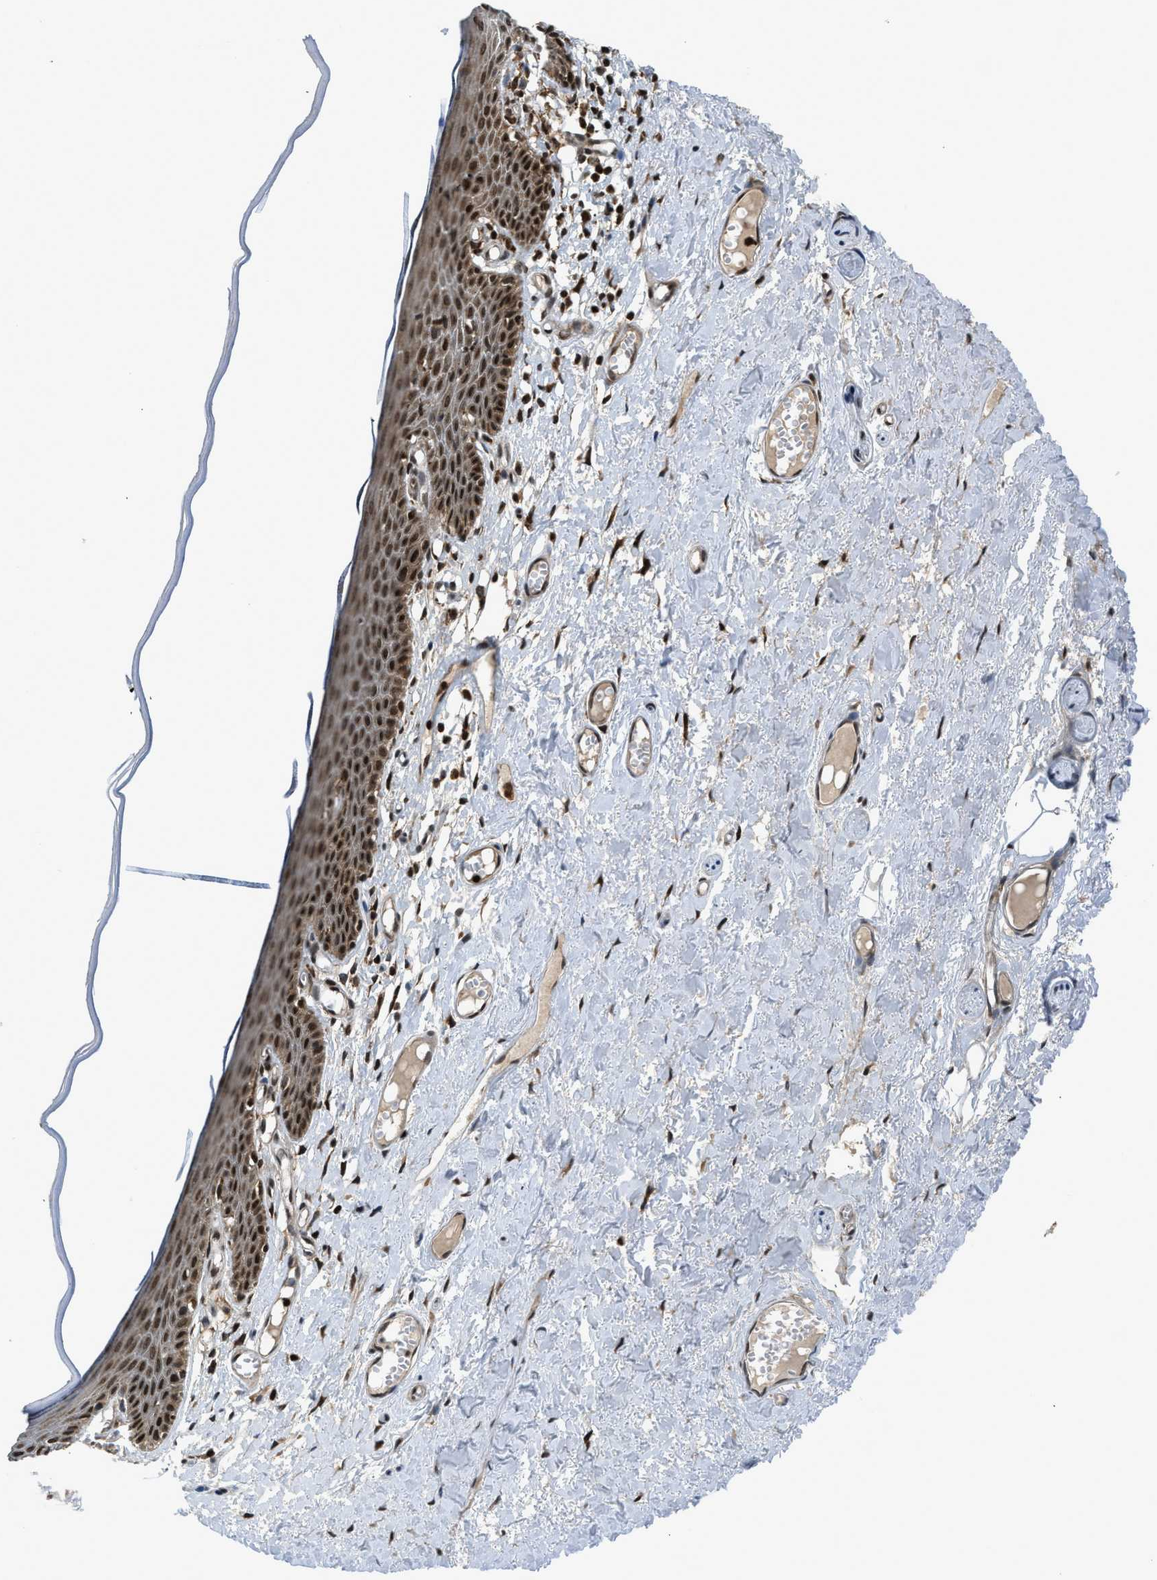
{"staining": {"intensity": "moderate", "quantity": ">75%", "location": "cytoplasmic/membranous,nuclear"}, "tissue": "skin", "cell_type": "Epidermal cells", "image_type": "normal", "snomed": [{"axis": "morphology", "description": "Normal tissue, NOS"}, {"axis": "topography", "description": "Adipose tissue"}, {"axis": "topography", "description": "Vascular tissue"}, {"axis": "topography", "description": "Anal"}, {"axis": "topography", "description": "Peripheral nerve tissue"}], "caption": "Protein staining by immunohistochemistry (IHC) displays moderate cytoplasmic/membranous,nuclear staining in approximately >75% of epidermal cells in normal skin. (IHC, brightfield microscopy, high magnification).", "gene": "RETREG3", "patient": {"sex": "female", "age": 54}}